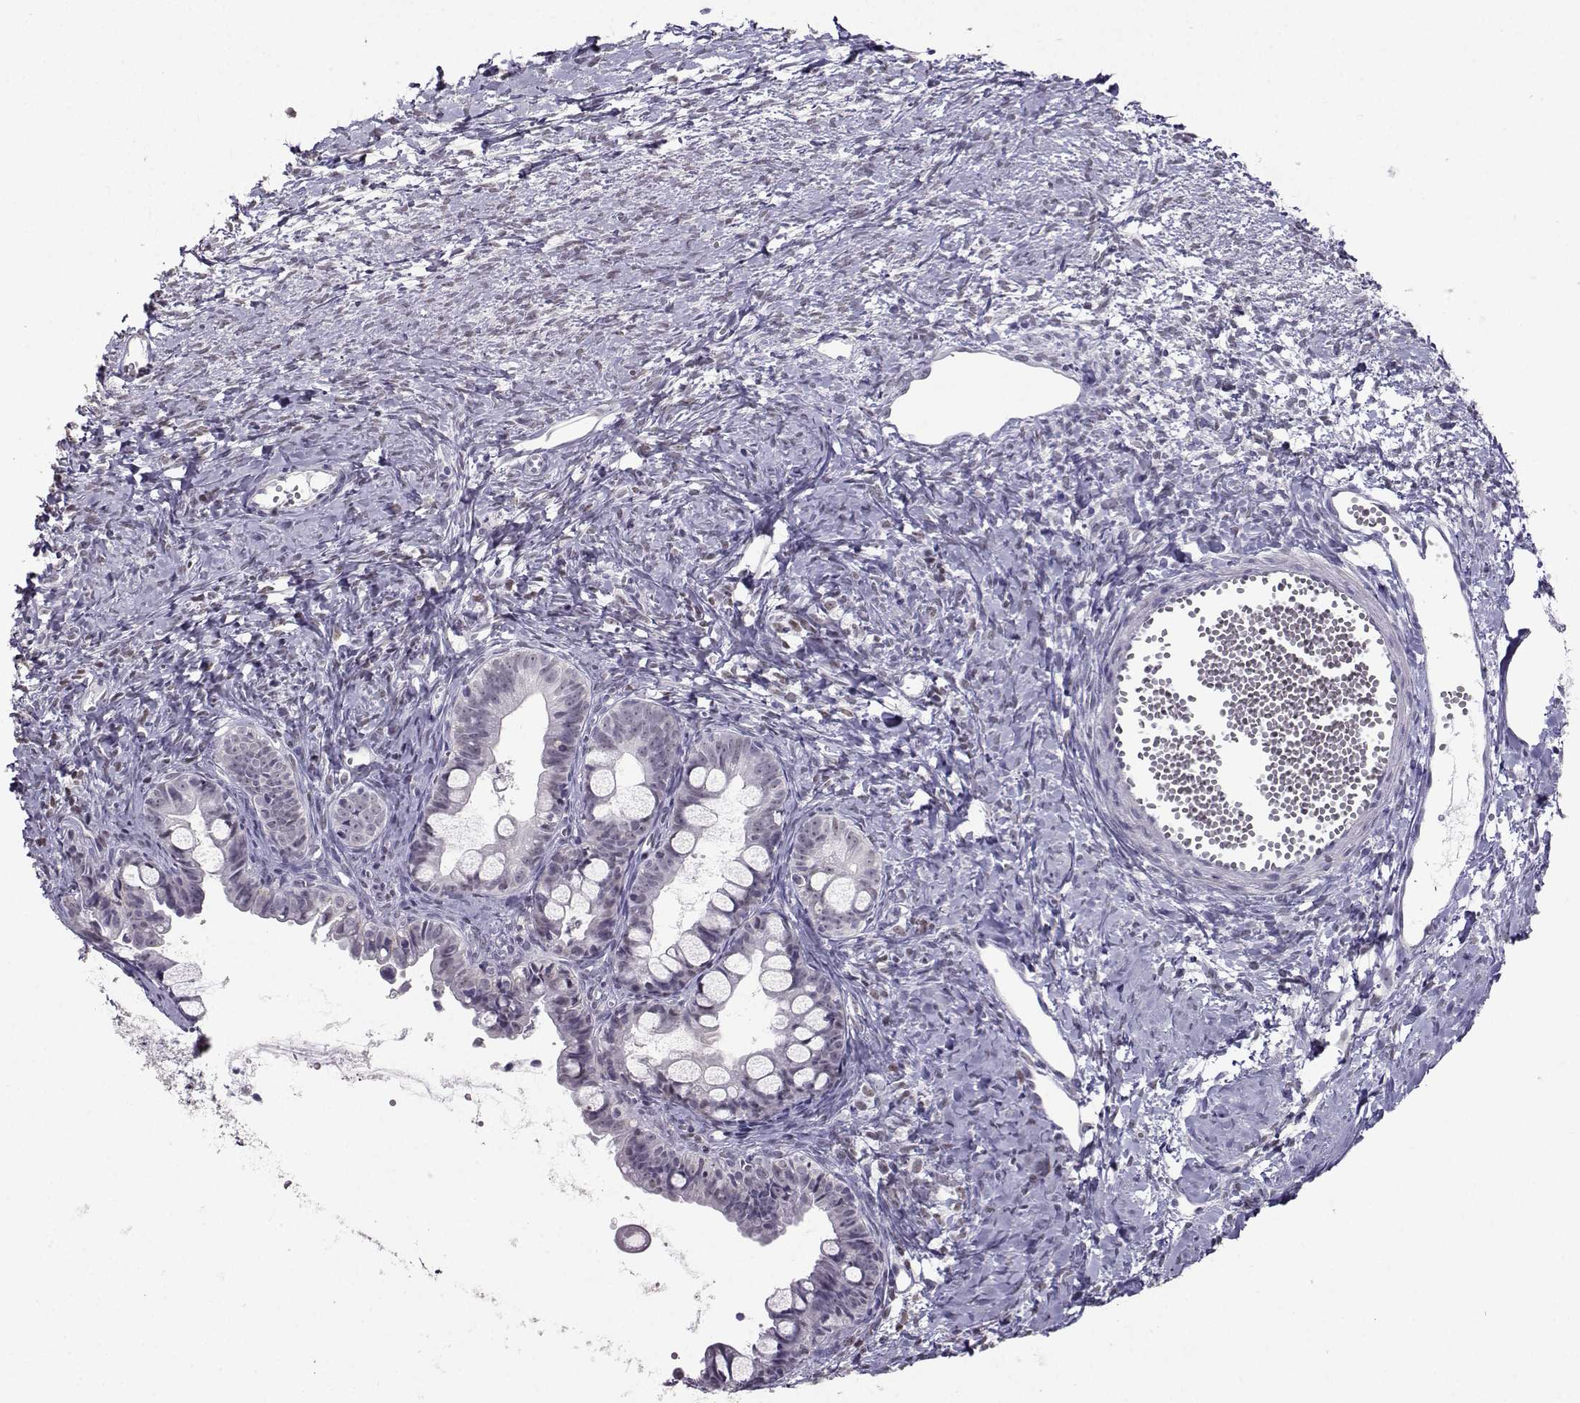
{"staining": {"intensity": "negative", "quantity": "none", "location": "none"}, "tissue": "ovarian cancer", "cell_type": "Tumor cells", "image_type": "cancer", "snomed": [{"axis": "morphology", "description": "Cystadenocarcinoma, mucinous, NOS"}, {"axis": "topography", "description": "Ovary"}], "caption": "Micrograph shows no protein expression in tumor cells of ovarian cancer tissue.", "gene": "TEDC2", "patient": {"sex": "female", "age": 63}}